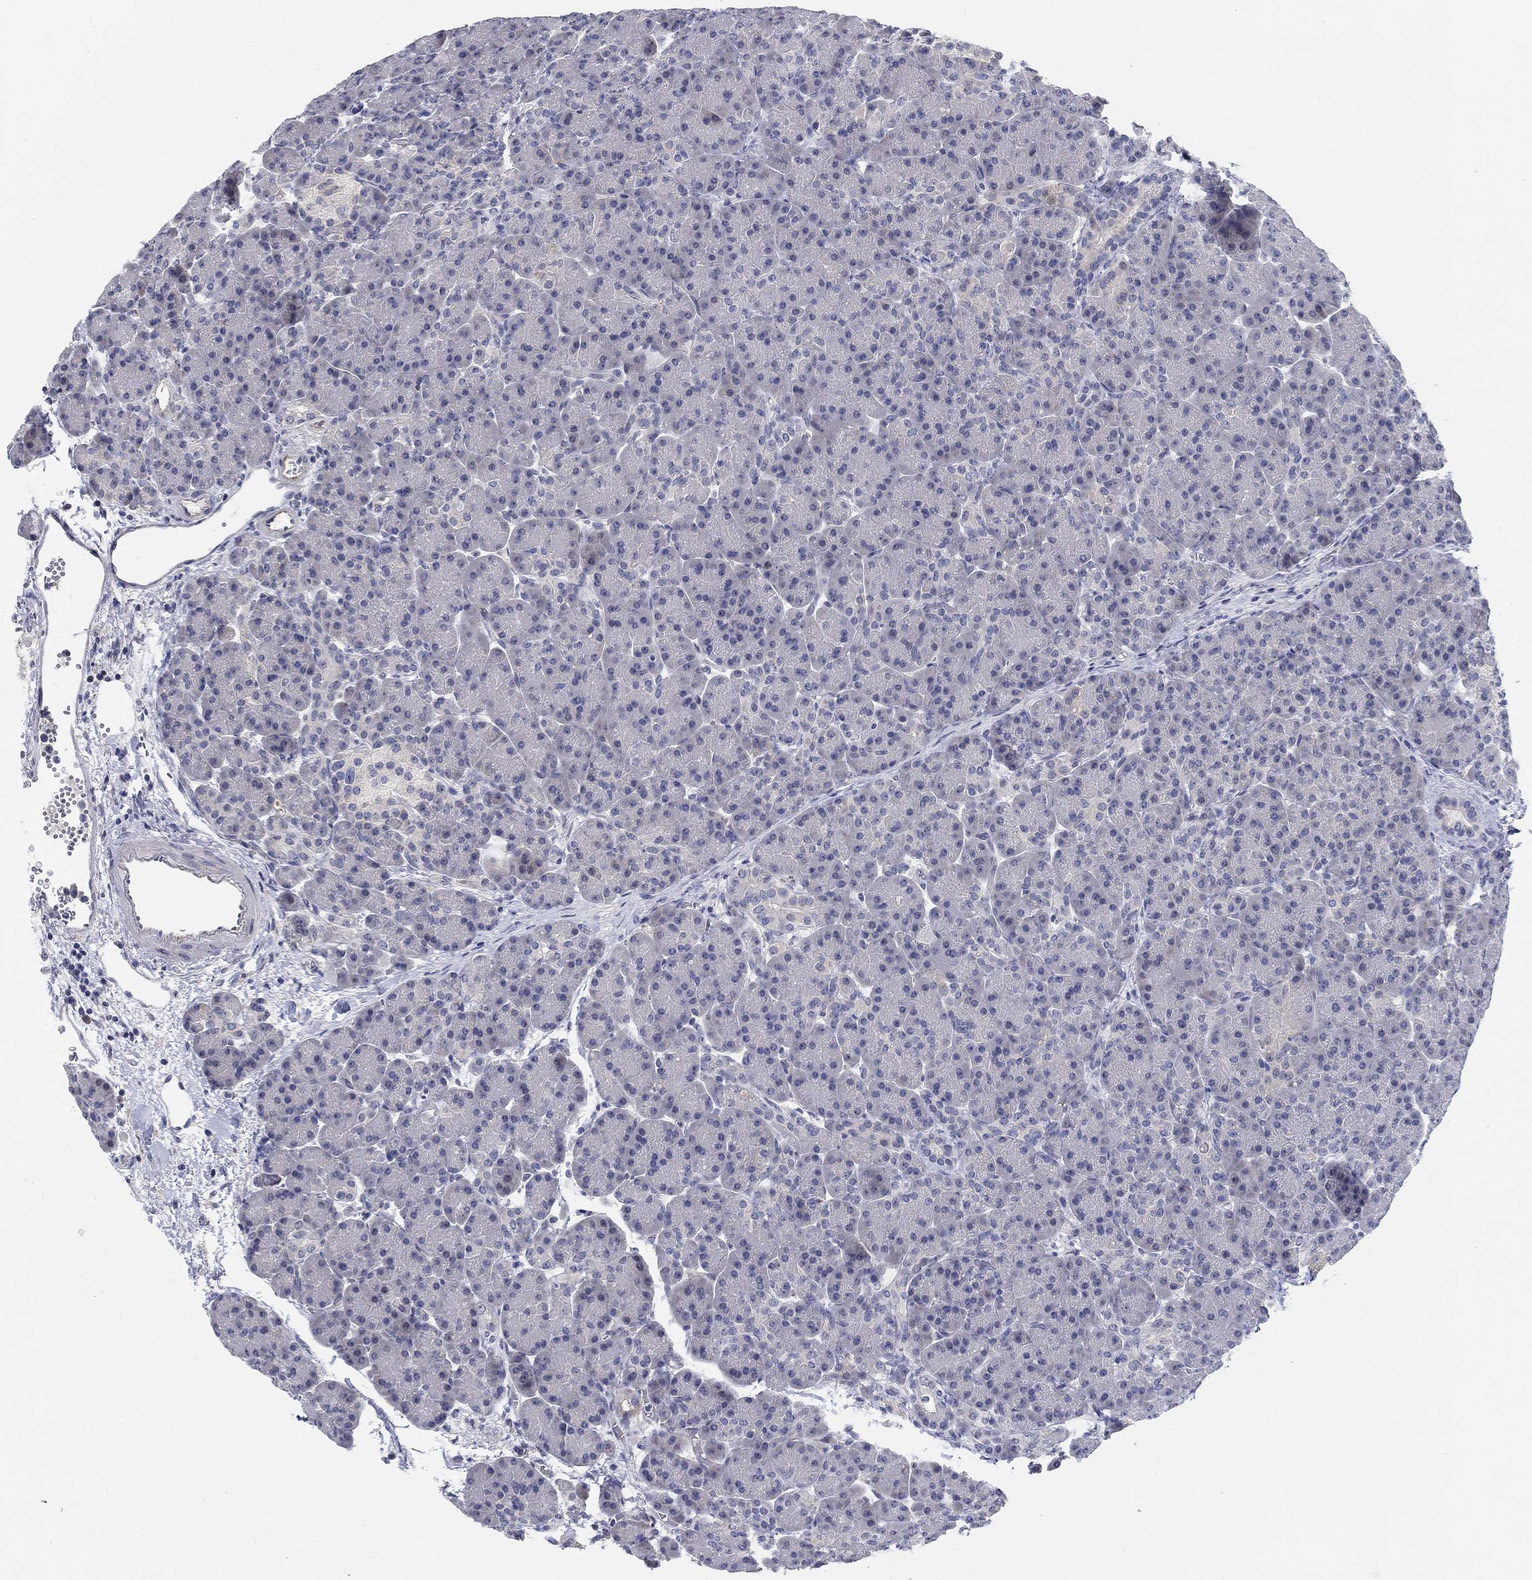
{"staining": {"intensity": "negative", "quantity": "none", "location": "none"}, "tissue": "pancreas", "cell_type": "Exocrine glandular cells", "image_type": "normal", "snomed": [{"axis": "morphology", "description": "Normal tissue, NOS"}, {"axis": "topography", "description": "Pancreas"}], "caption": "Immunohistochemical staining of unremarkable pancreas exhibits no significant expression in exocrine glandular cells. Nuclei are stained in blue.", "gene": "SMIM18", "patient": {"sex": "female", "age": 63}}